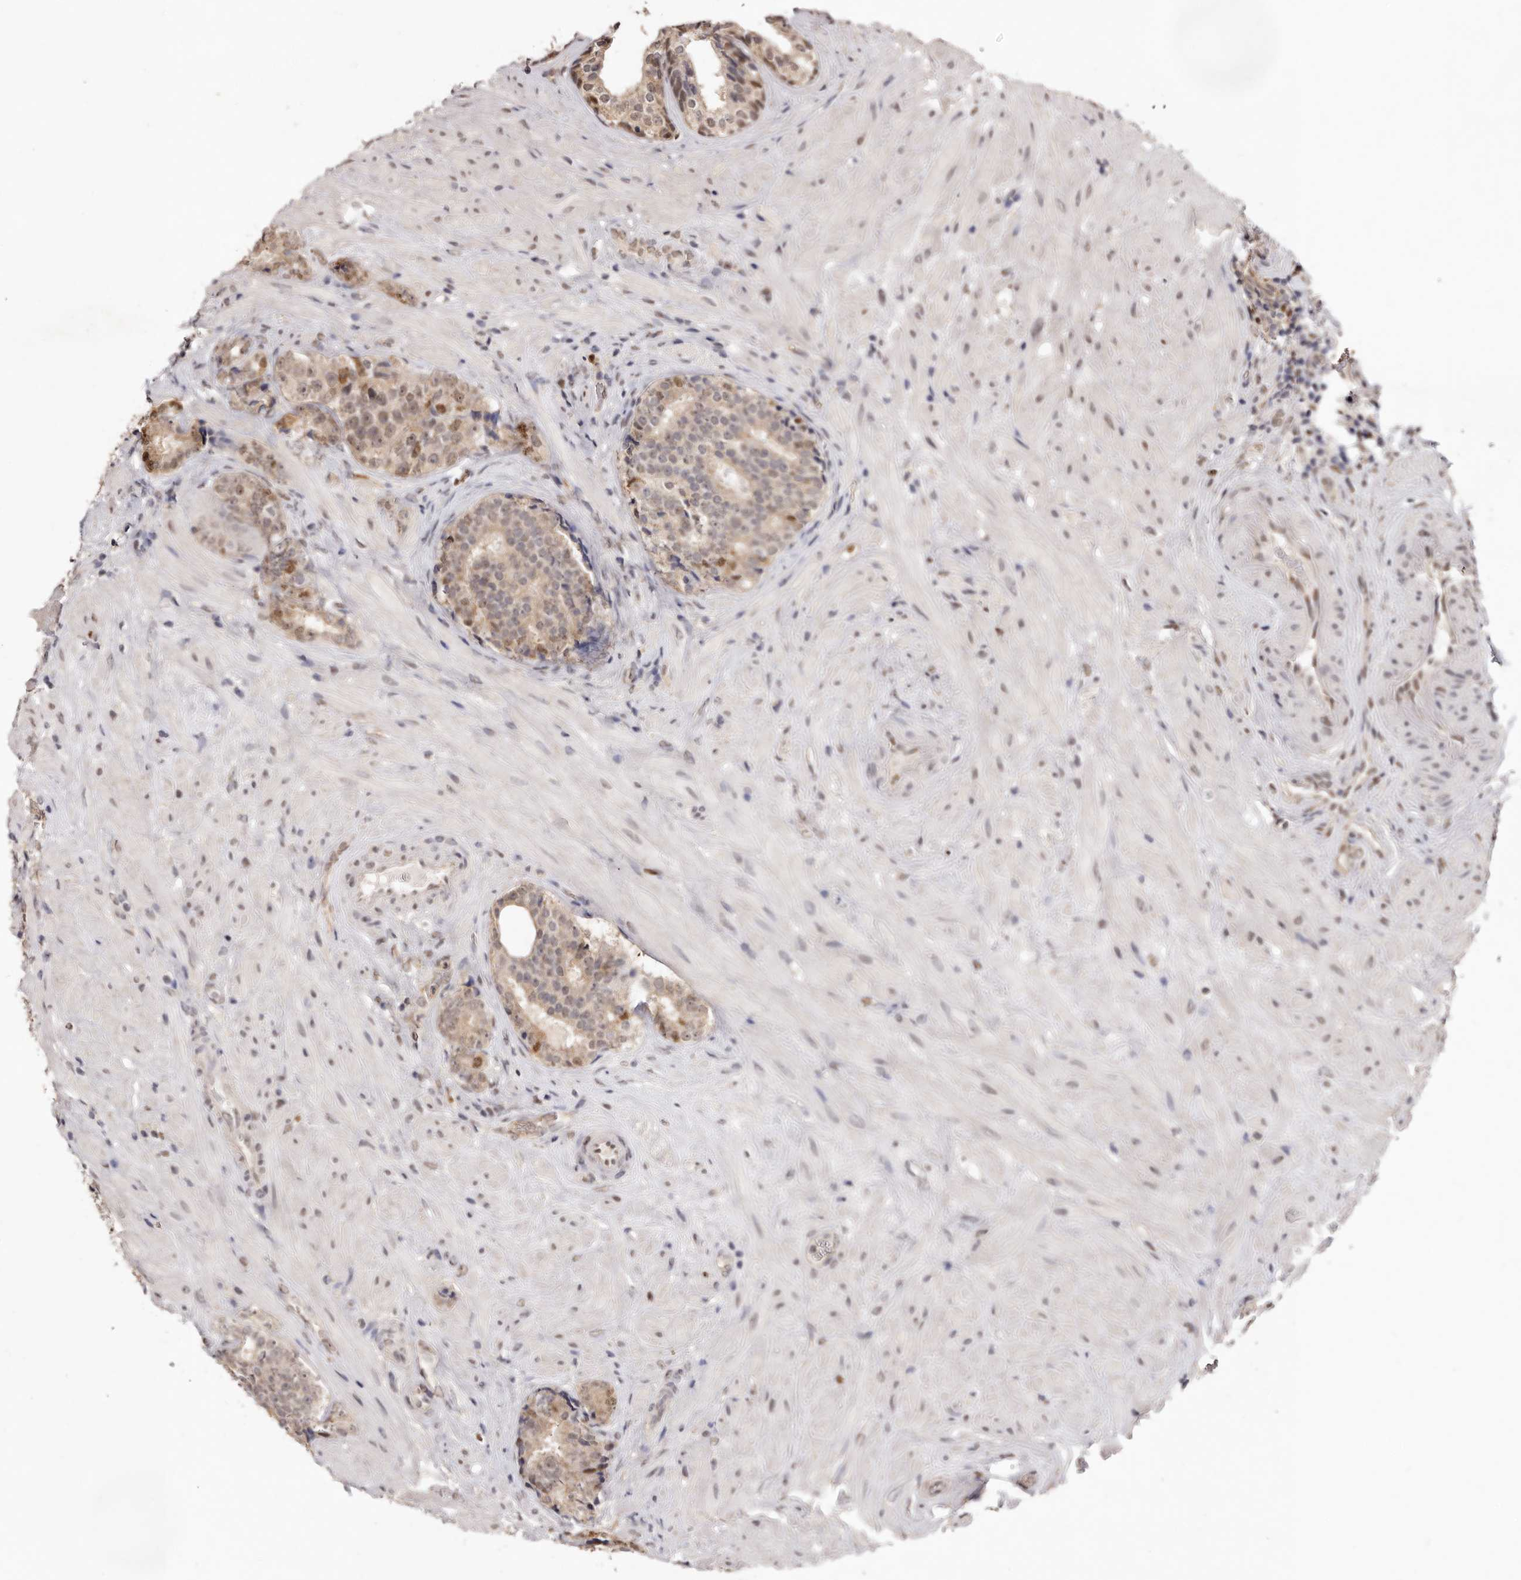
{"staining": {"intensity": "weak", "quantity": ">75%", "location": "cytoplasmic/membranous,nuclear"}, "tissue": "prostate cancer", "cell_type": "Tumor cells", "image_type": "cancer", "snomed": [{"axis": "morphology", "description": "Adenocarcinoma, High grade"}, {"axis": "topography", "description": "Prostate"}], "caption": "Protein expression analysis of prostate adenocarcinoma (high-grade) shows weak cytoplasmic/membranous and nuclear positivity in about >75% of tumor cells.", "gene": "NOTCH1", "patient": {"sex": "male", "age": 56}}